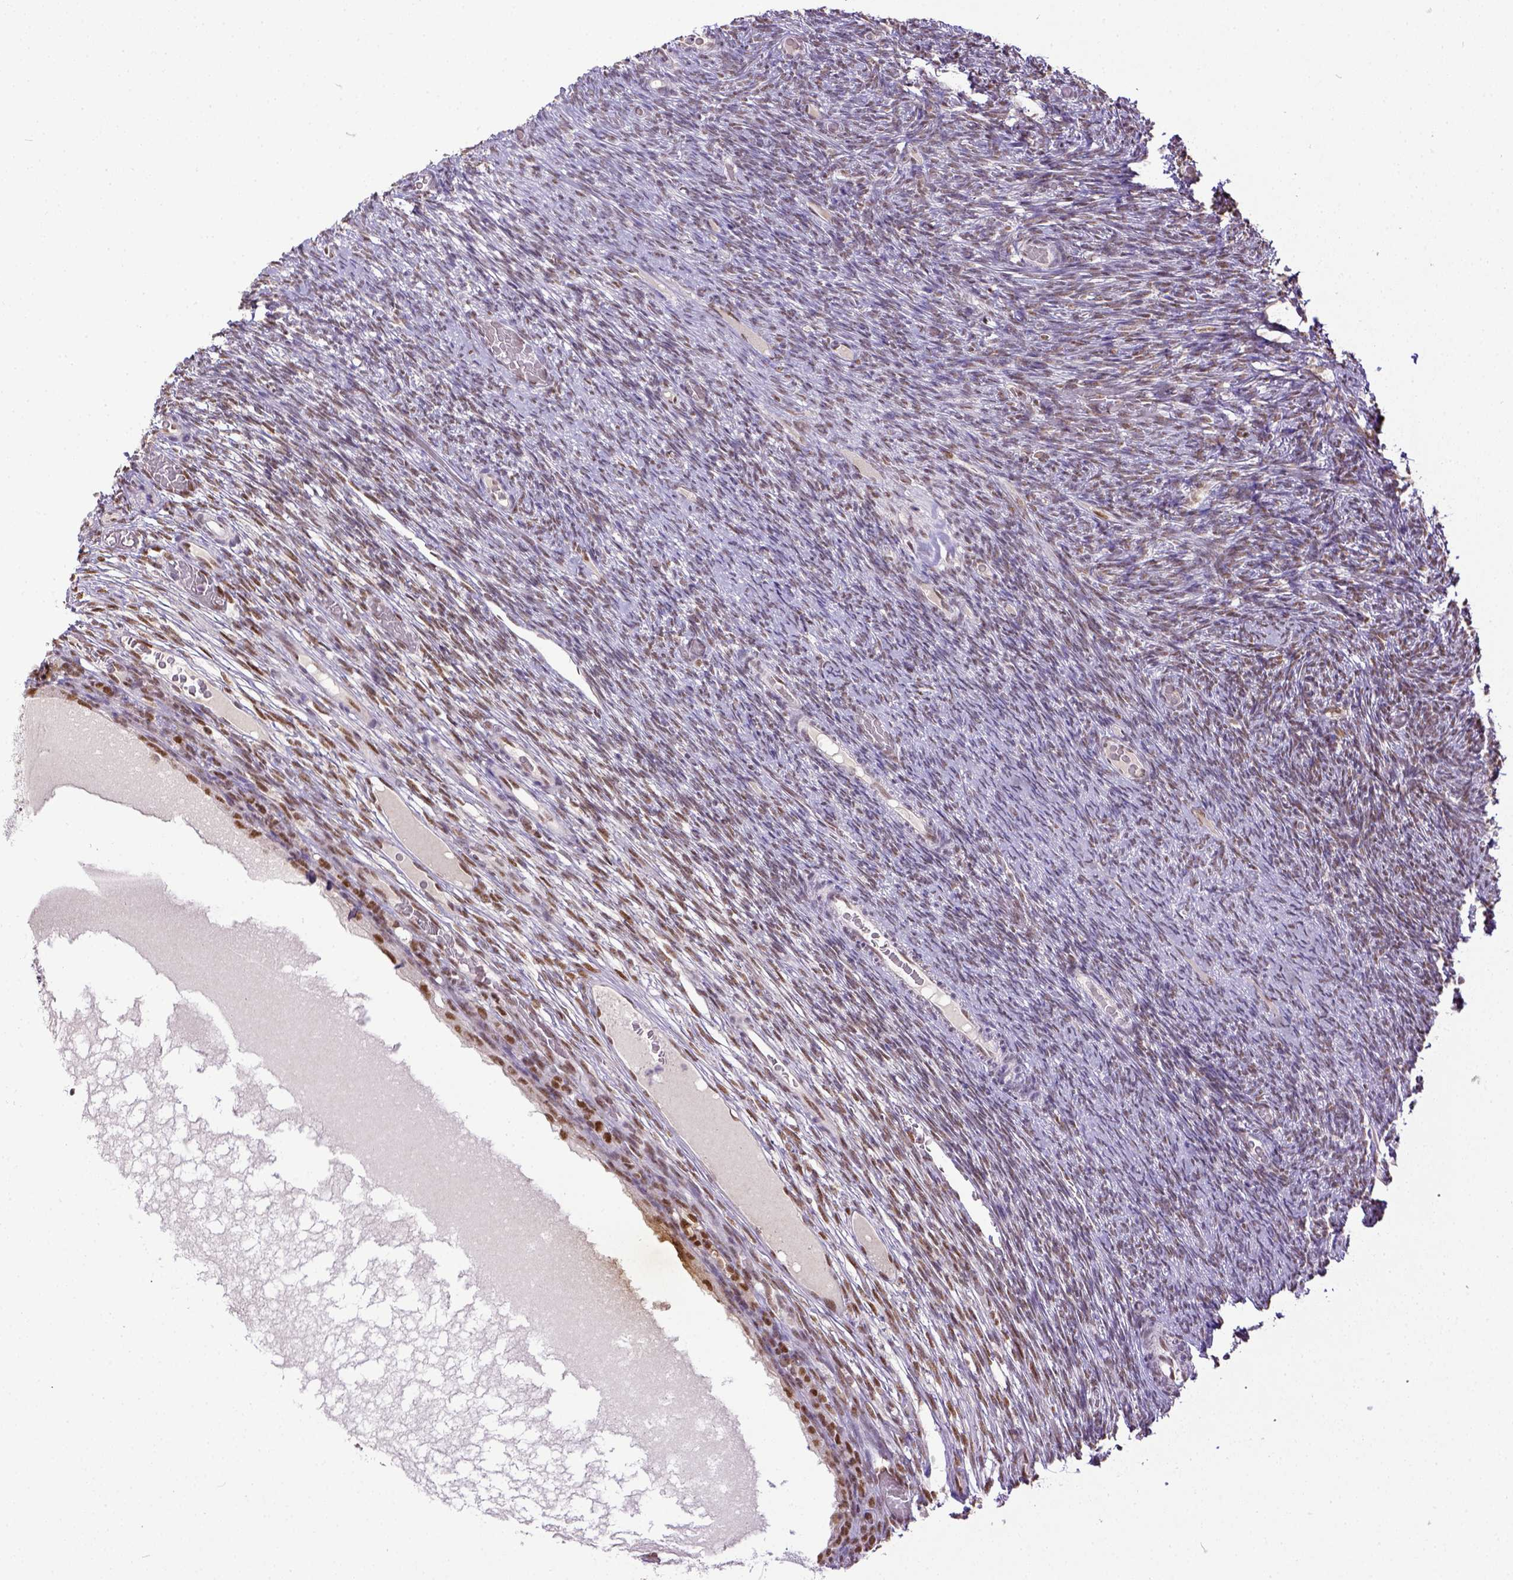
{"staining": {"intensity": "moderate", "quantity": "25%-75%", "location": "nuclear"}, "tissue": "ovary", "cell_type": "Ovarian stroma cells", "image_type": "normal", "snomed": [{"axis": "morphology", "description": "Normal tissue, NOS"}, {"axis": "topography", "description": "Ovary"}], "caption": "An immunohistochemistry histopathology image of benign tissue is shown. Protein staining in brown shows moderate nuclear positivity in ovary within ovarian stroma cells. The staining was performed using DAB to visualize the protein expression in brown, while the nuclei were stained in blue with hematoxylin (Magnification: 20x).", "gene": "ERCC1", "patient": {"sex": "female", "age": 34}}